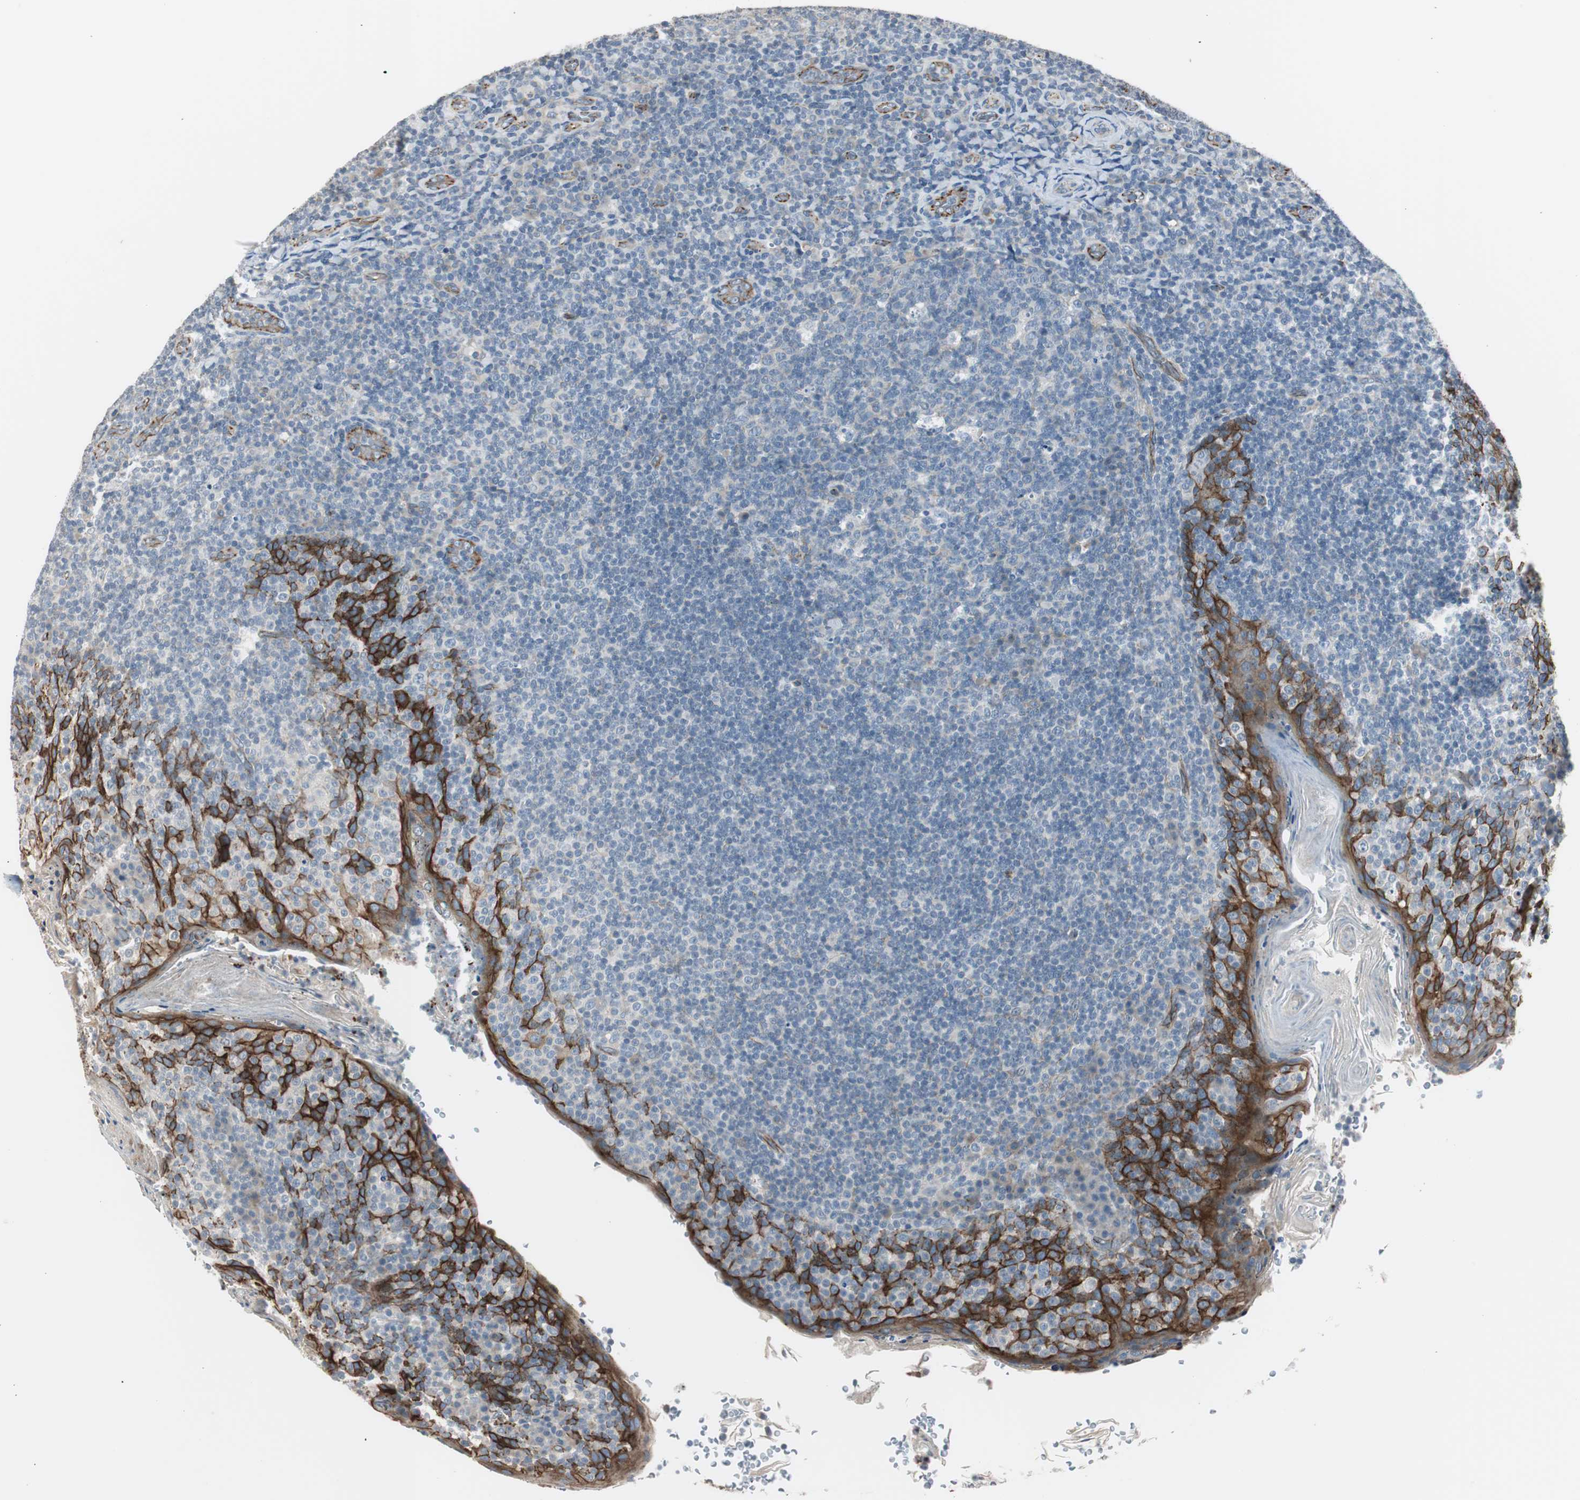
{"staining": {"intensity": "negative", "quantity": "none", "location": "none"}, "tissue": "tonsil", "cell_type": "Germinal center cells", "image_type": "normal", "snomed": [{"axis": "morphology", "description": "Normal tissue, NOS"}, {"axis": "topography", "description": "Tonsil"}], "caption": "High power microscopy photomicrograph of an immunohistochemistry (IHC) histopathology image of benign tonsil, revealing no significant staining in germinal center cells.", "gene": "STXBP4", "patient": {"sex": "male", "age": 17}}